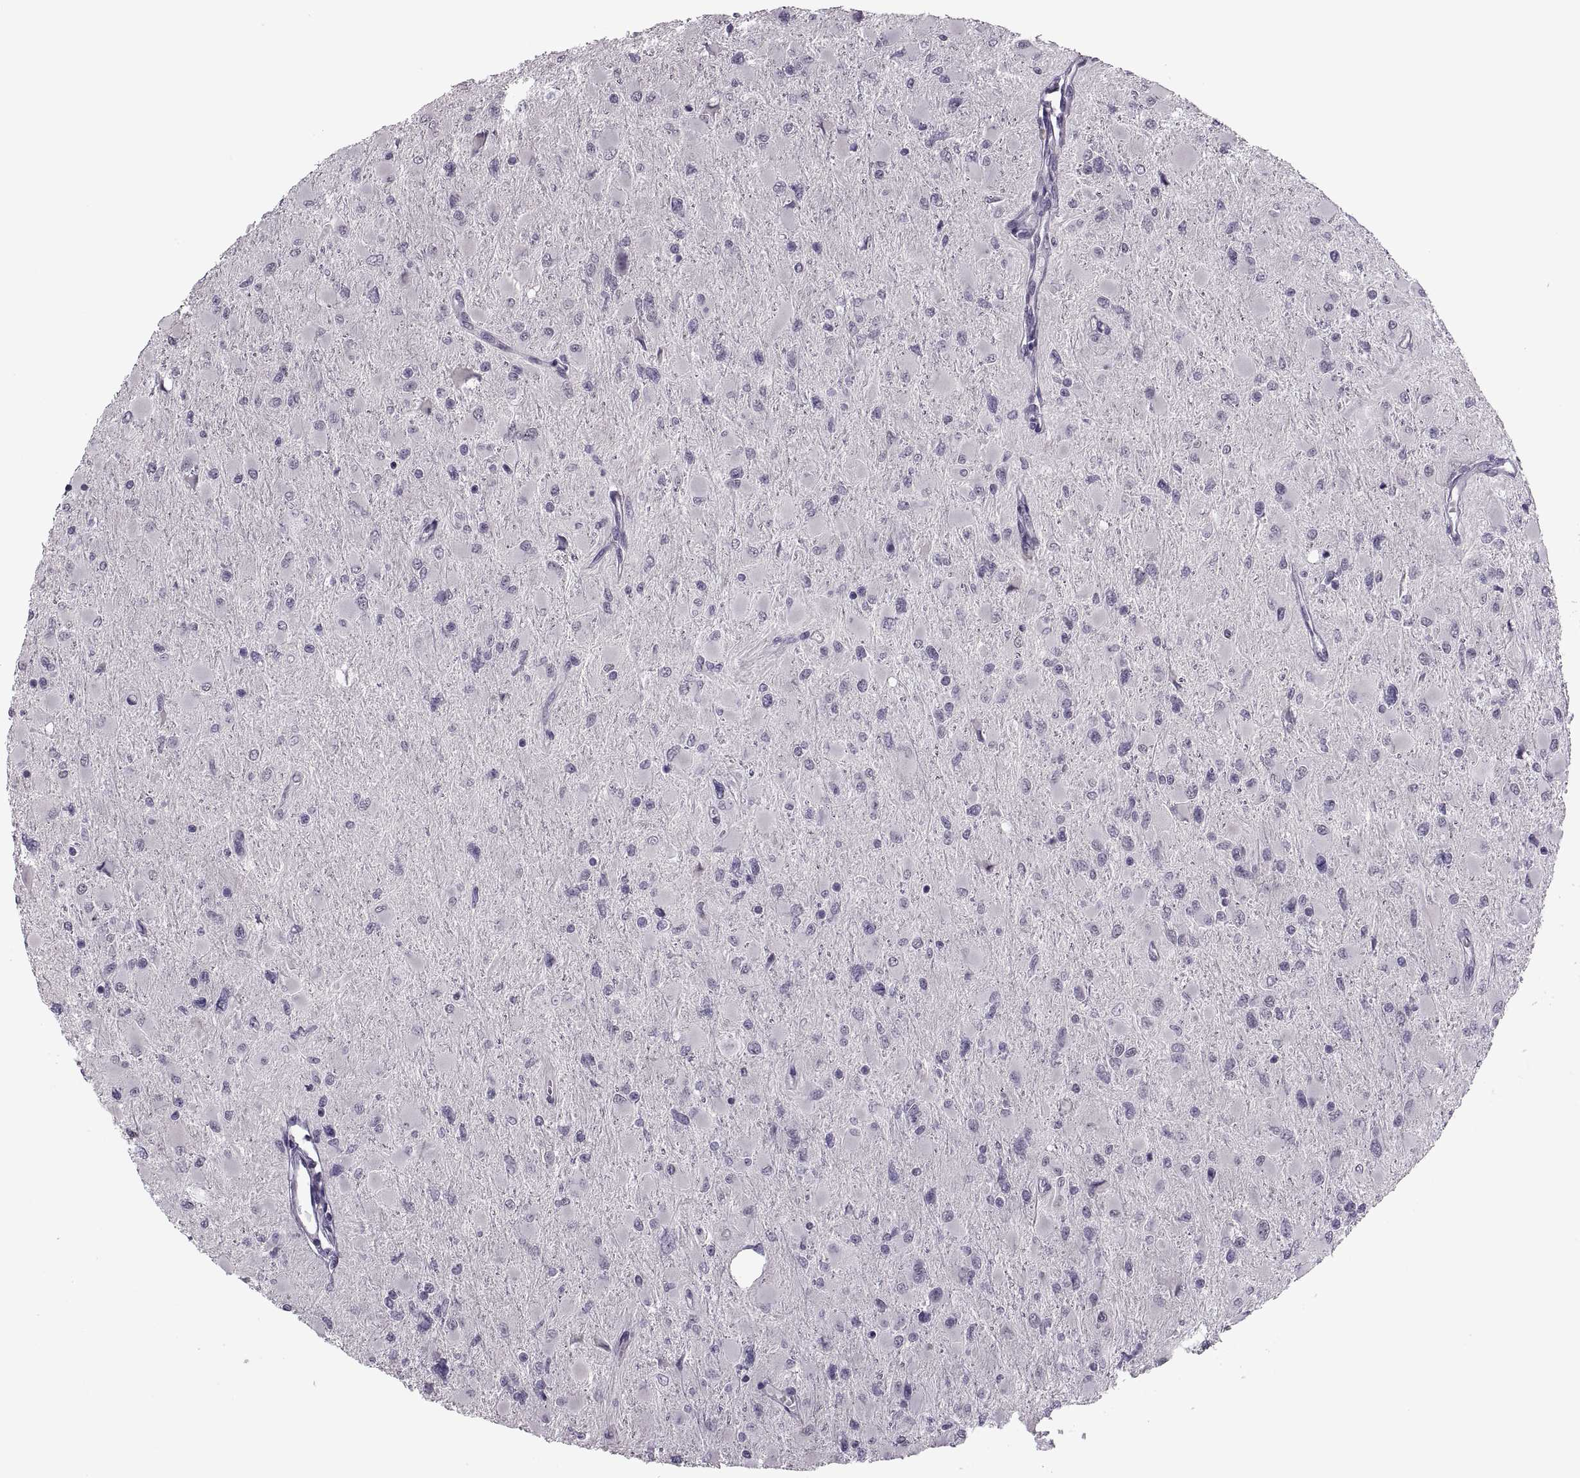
{"staining": {"intensity": "negative", "quantity": "none", "location": "none"}, "tissue": "glioma", "cell_type": "Tumor cells", "image_type": "cancer", "snomed": [{"axis": "morphology", "description": "Glioma, malignant, High grade"}, {"axis": "topography", "description": "Cerebral cortex"}], "caption": "Immunohistochemistry (IHC) photomicrograph of neoplastic tissue: glioma stained with DAB shows no significant protein expression in tumor cells.", "gene": "PAGE5", "patient": {"sex": "female", "age": 36}}